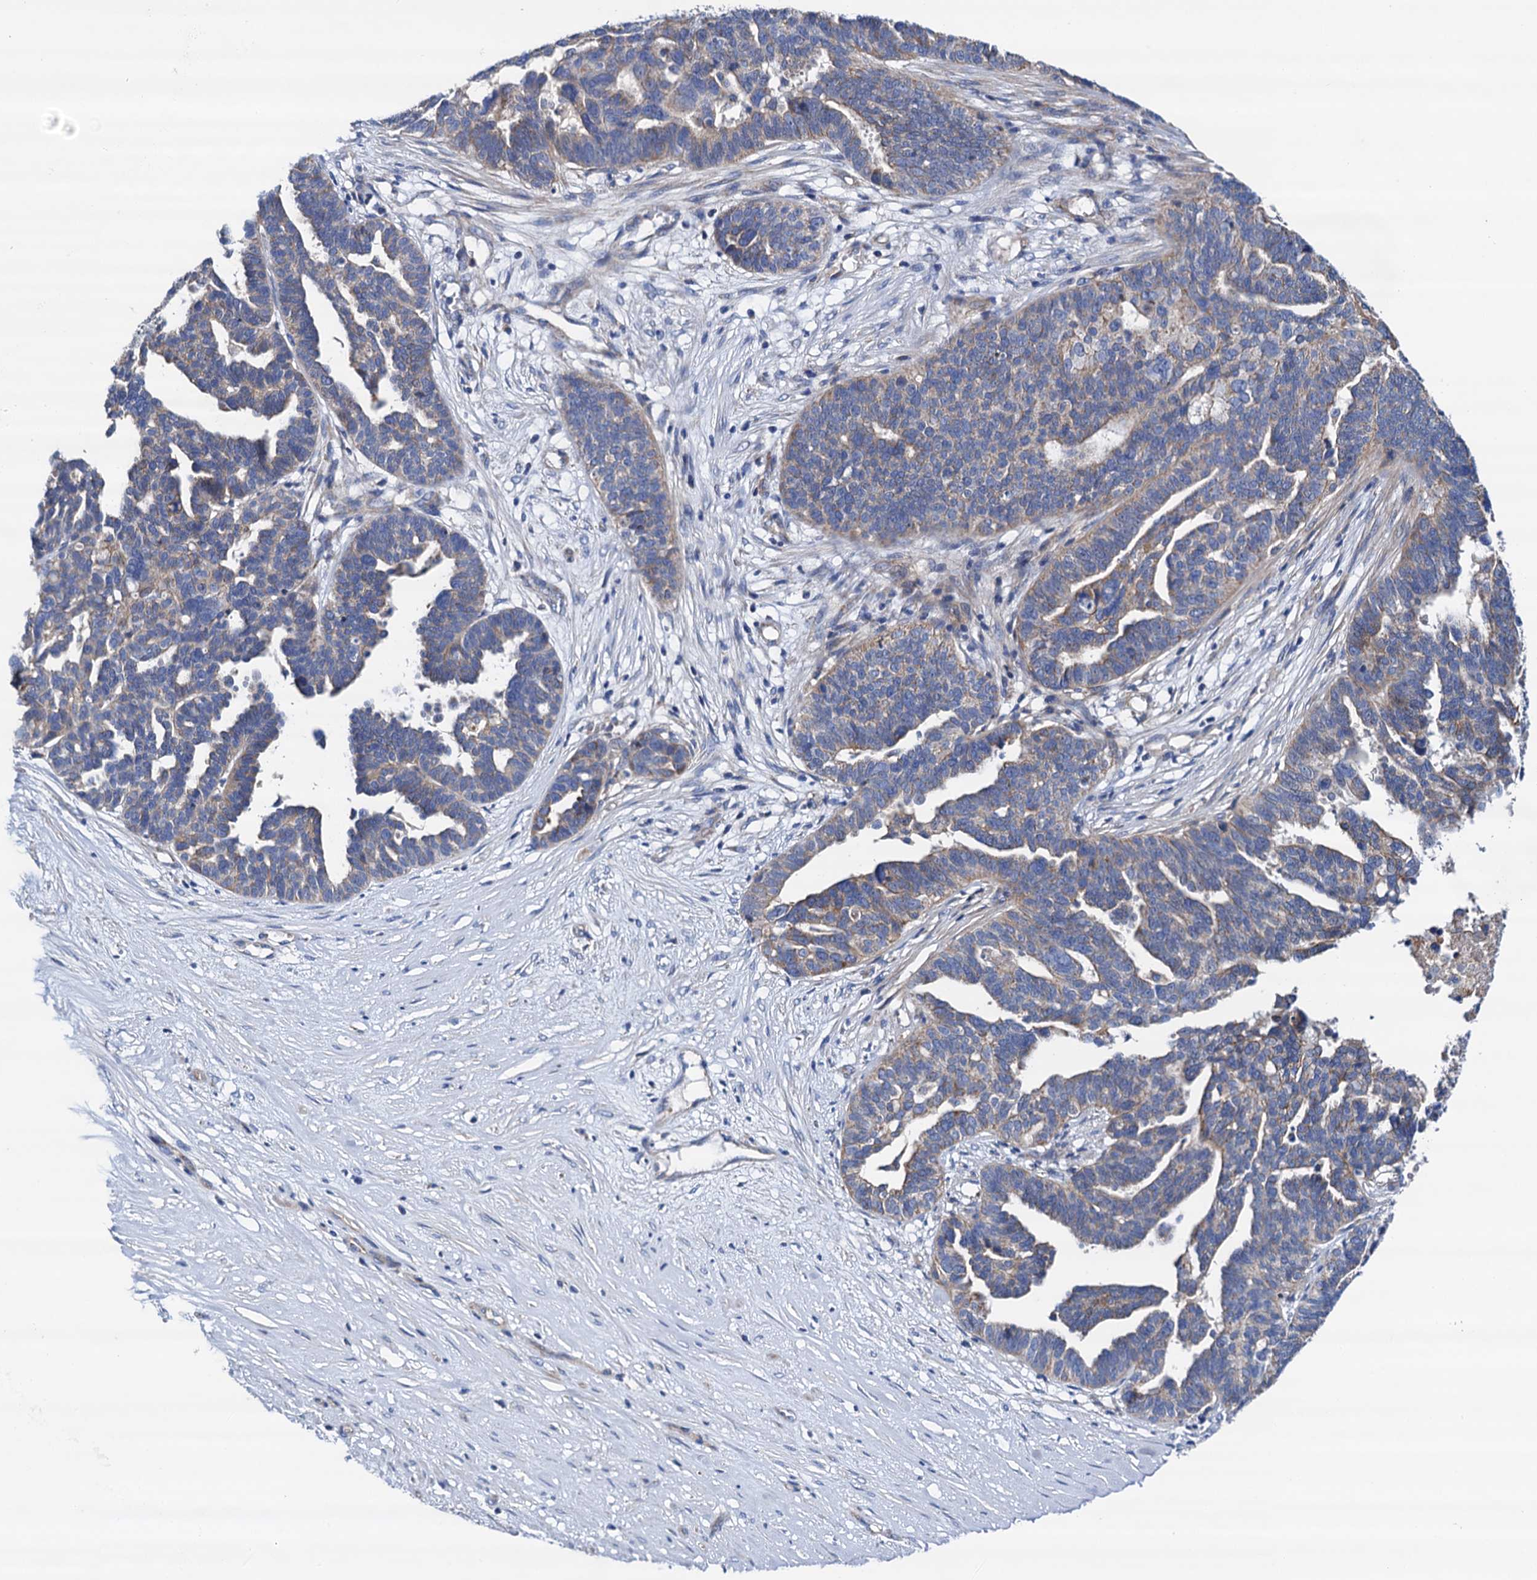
{"staining": {"intensity": "weak", "quantity": "<25%", "location": "cytoplasmic/membranous"}, "tissue": "ovarian cancer", "cell_type": "Tumor cells", "image_type": "cancer", "snomed": [{"axis": "morphology", "description": "Cystadenocarcinoma, serous, NOS"}, {"axis": "topography", "description": "Ovary"}], "caption": "Ovarian serous cystadenocarcinoma stained for a protein using IHC exhibits no positivity tumor cells.", "gene": "RASSF9", "patient": {"sex": "female", "age": 59}}